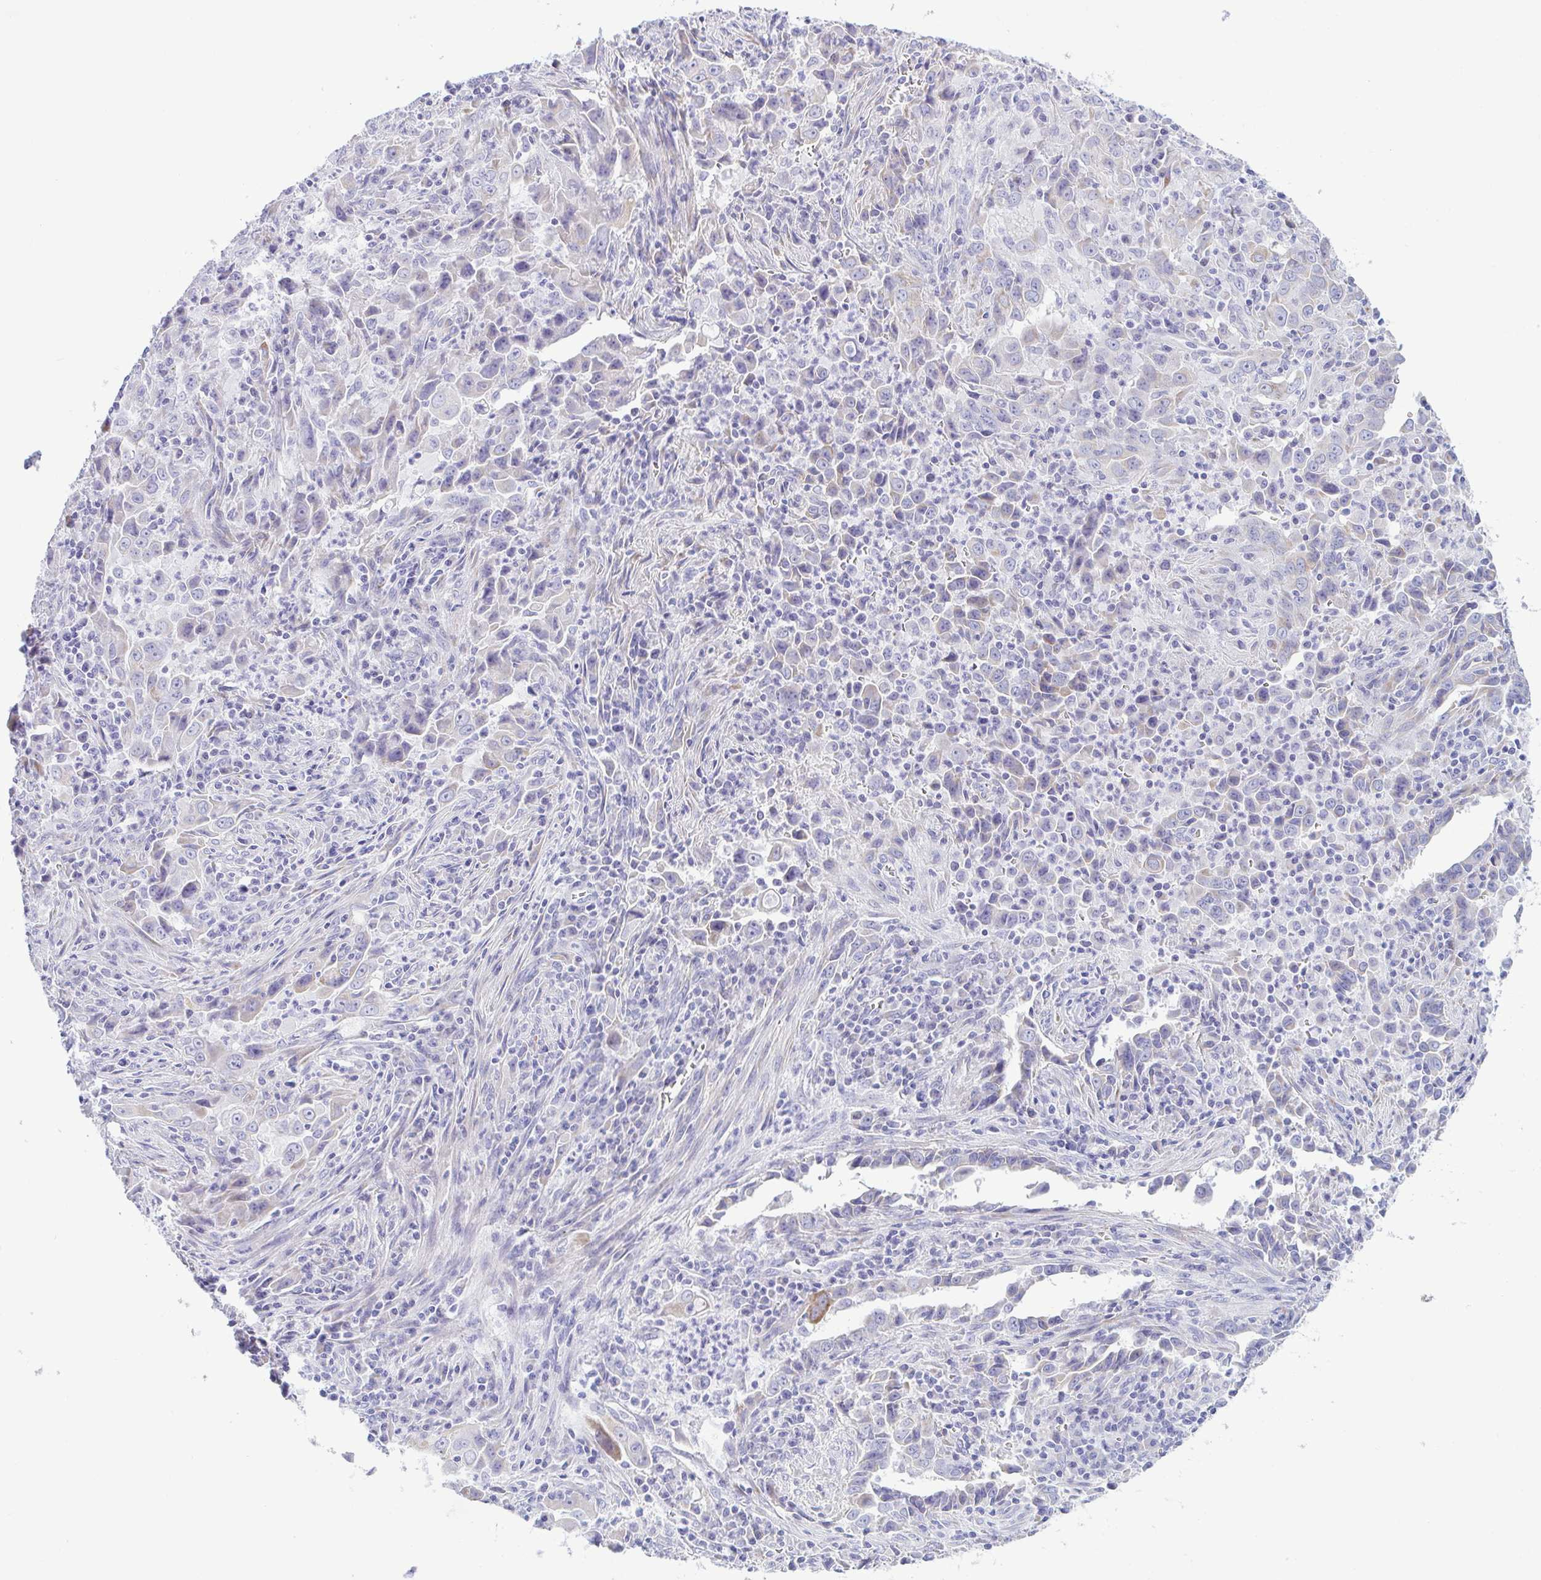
{"staining": {"intensity": "moderate", "quantity": "<25%", "location": "cytoplasmic/membranous"}, "tissue": "lung cancer", "cell_type": "Tumor cells", "image_type": "cancer", "snomed": [{"axis": "morphology", "description": "Adenocarcinoma, NOS"}, {"axis": "topography", "description": "Lung"}], "caption": "High-magnification brightfield microscopy of lung cancer stained with DAB (3,3'-diaminobenzidine) (brown) and counterstained with hematoxylin (blue). tumor cells exhibit moderate cytoplasmic/membranous staining is present in about<25% of cells.", "gene": "BBS1", "patient": {"sex": "male", "age": 67}}